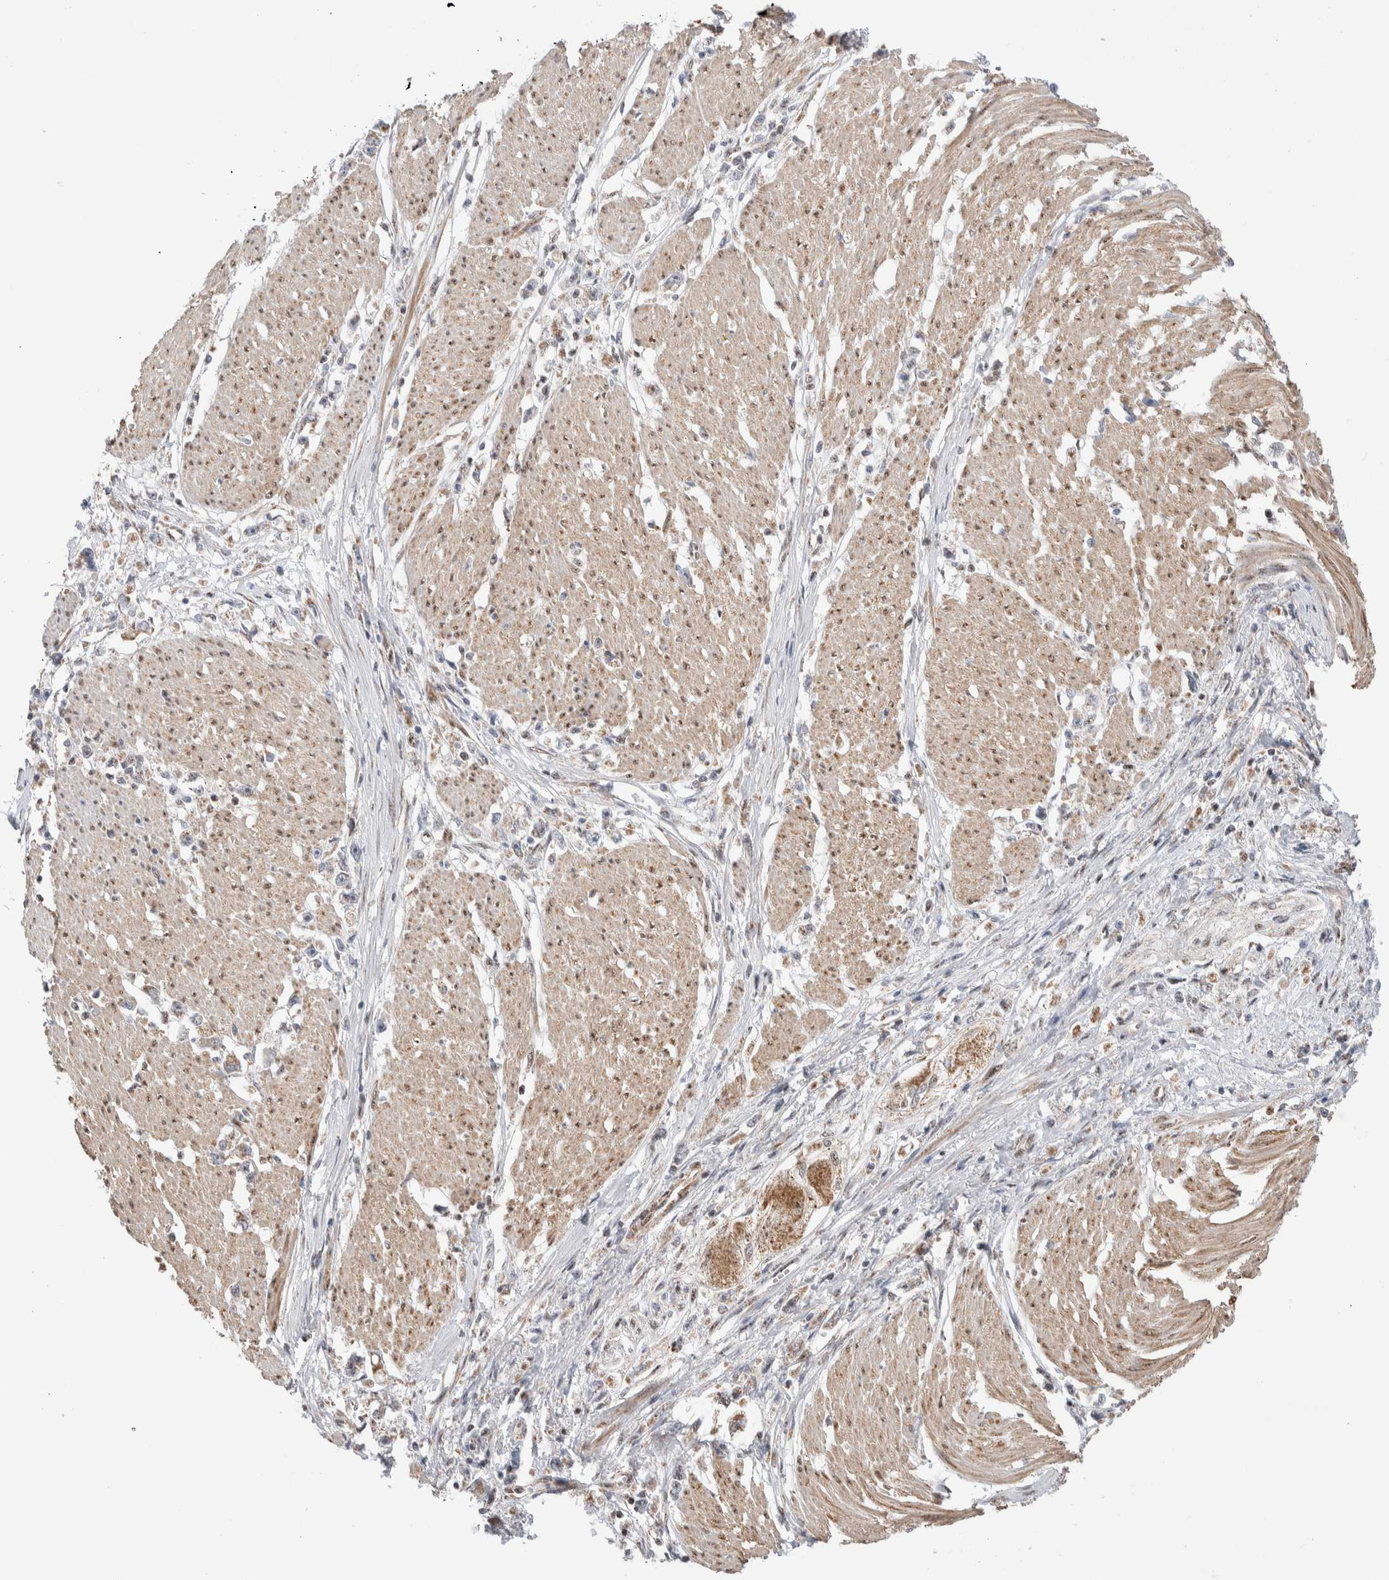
{"staining": {"intensity": "weak", "quantity": "25%-75%", "location": "cytoplasmic/membranous"}, "tissue": "stomach cancer", "cell_type": "Tumor cells", "image_type": "cancer", "snomed": [{"axis": "morphology", "description": "Adenocarcinoma, NOS"}, {"axis": "topography", "description": "Stomach"}], "caption": "The micrograph exhibits staining of stomach cancer, revealing weak cytoplasmic/membranous protein staining (brown color) within tumor cells.", "gene": "ZNF695", "patient": {"sex": "female", "age": 59}}